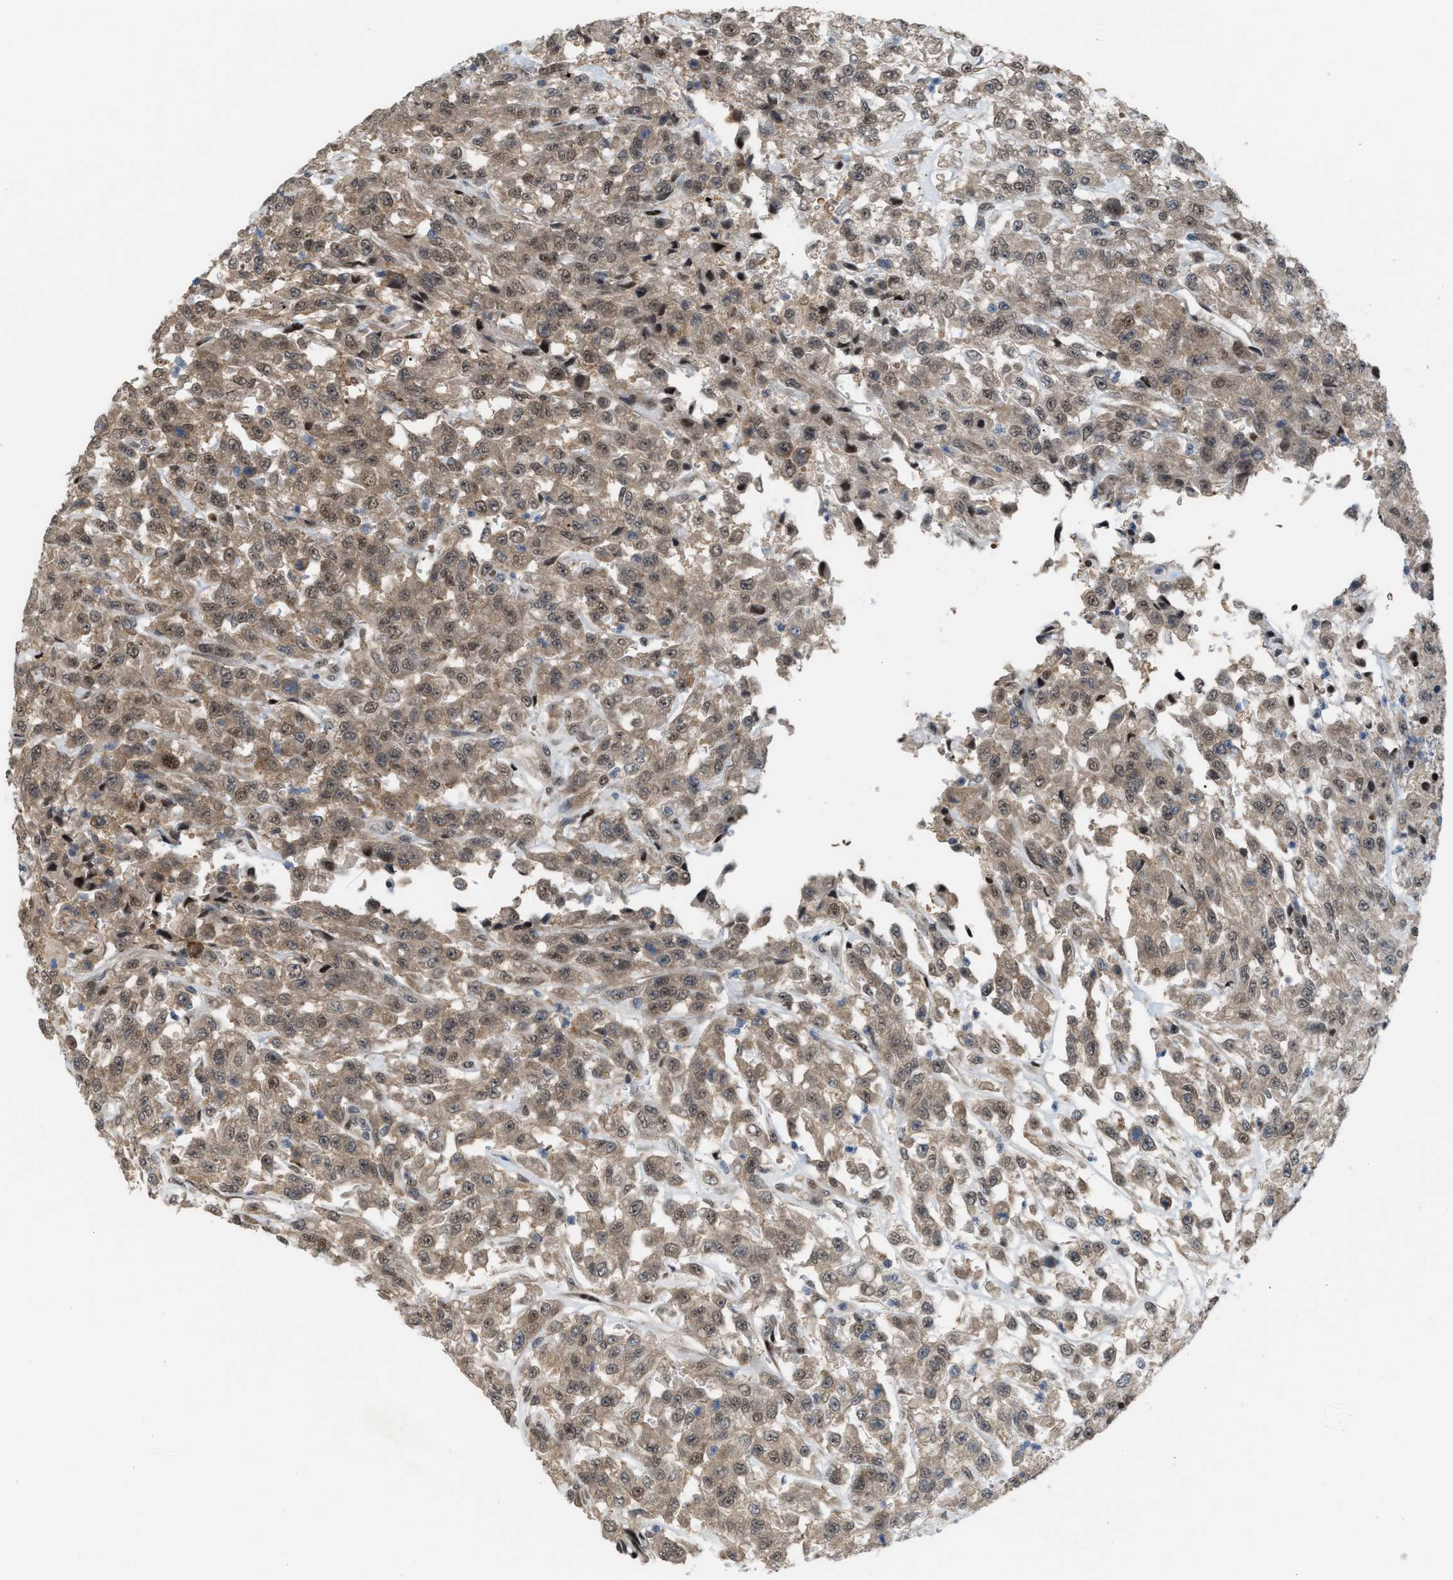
{"staining": {"intensity": "weak", "quantity": ">75%", "location": "cytoplasmic/membranous,nuclear"}, "tissue": "urothelial cancer", "cell_type": "Tumor cells", "image_type": "cancer", "snomed": [{"axis": "morphology", "description": "Urothelial carcinoma, High grade"}, {"axis": "topography", "description": "Urinary bladder"}], "caption": "Weak cytoplasmic/membranous and nuclear staining is identified in approximately >75% of tumor cells in urothelial carcinoma (high-grade).", "gene": "RFFL", "patient": {"sex": "male", "age": 46}}